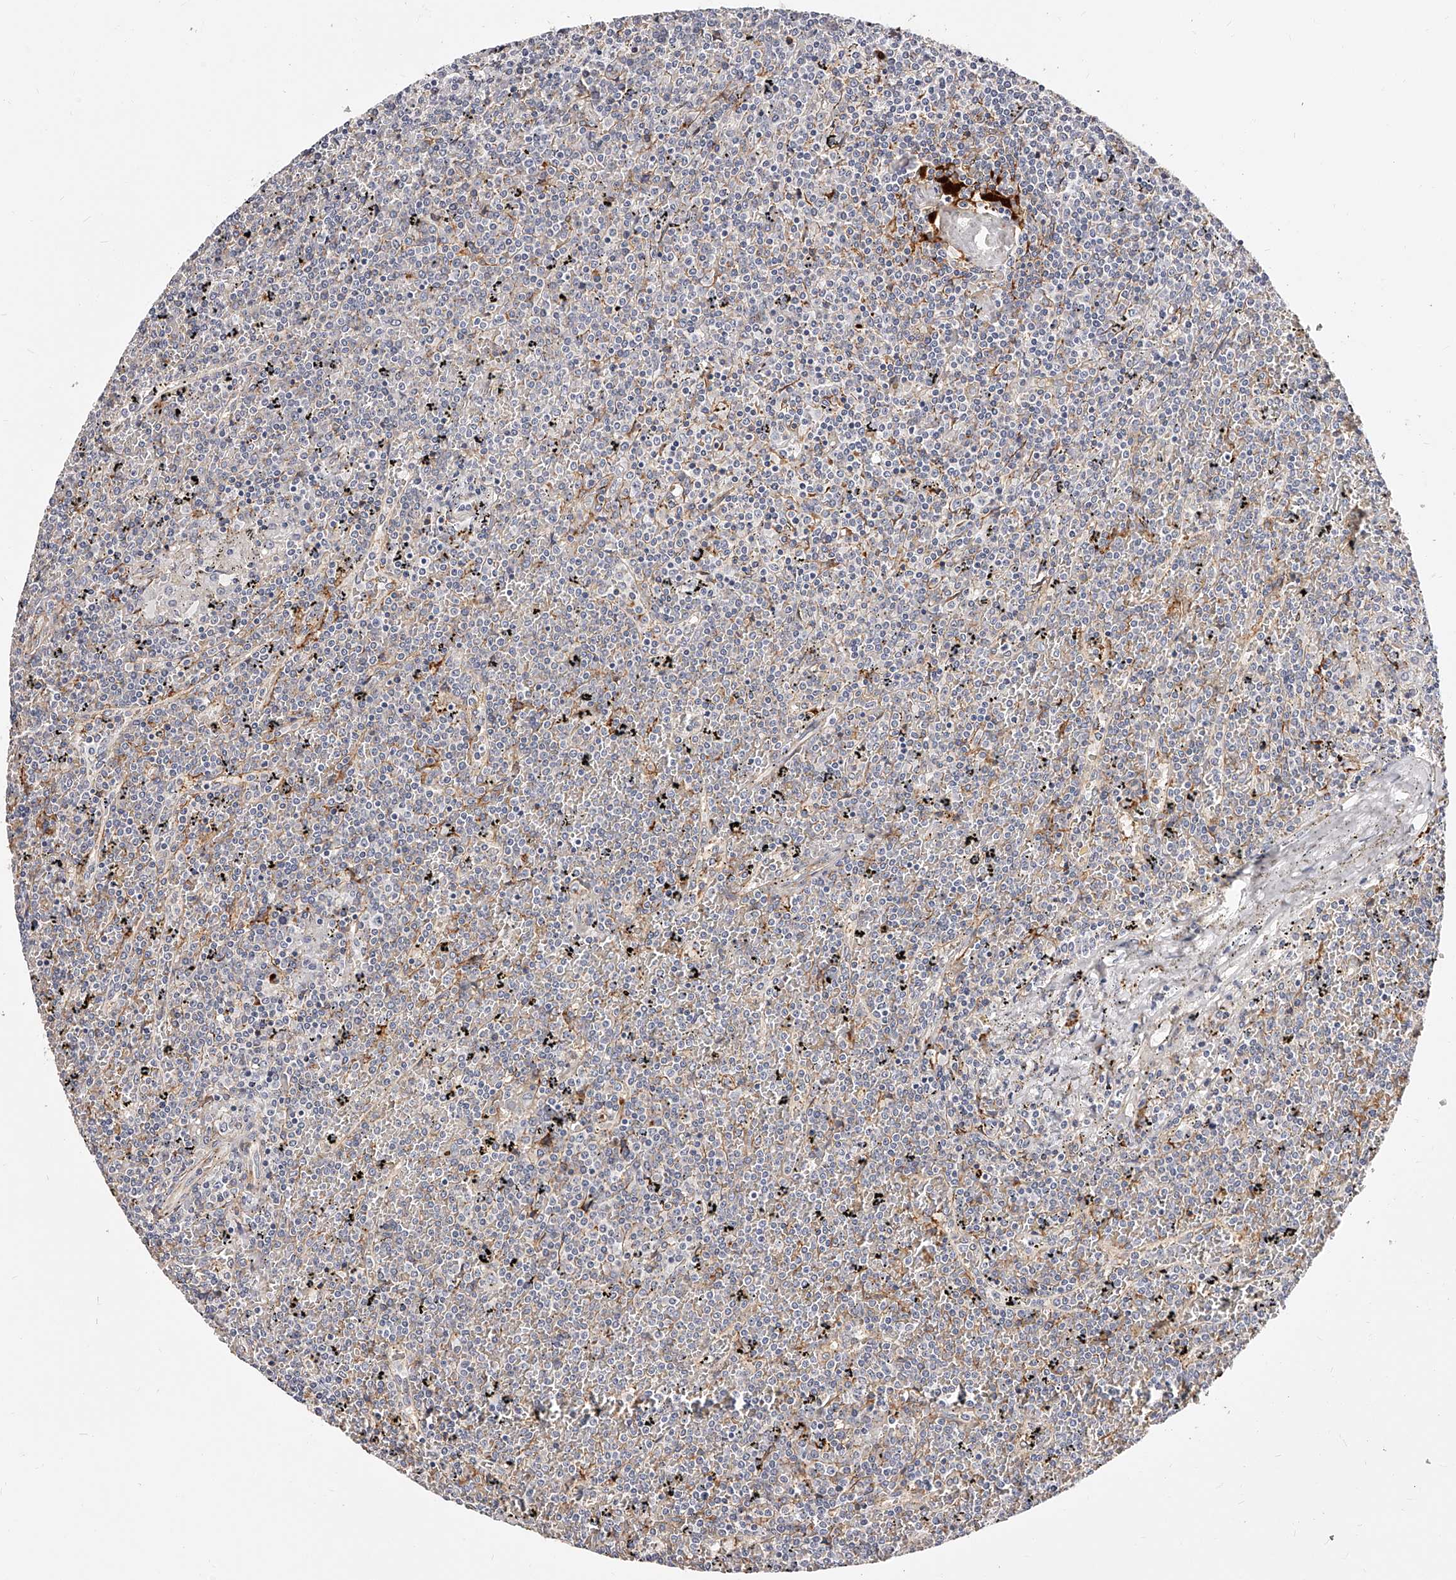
{"staining": {"intensity": "negative", "quantity": "none", "location": "none"}, "tissue": "lymphoma", "cell_type": "Tumor cells", "image_type": "cancer", "snomed": [{"axis": "morphology", "description": "Malignant lymphoma, non-Hodgkin's type, Low grade"}, {"axis": "topography", "description": "Spleen"}], "caption": "A high-resolution image shows immunohistochemistry (IHC) staining of lymphoma, which demonstrates no significant expression in tumor cells.", "gene": "CD82", "patient": {"sex": "female", "age": 19}}